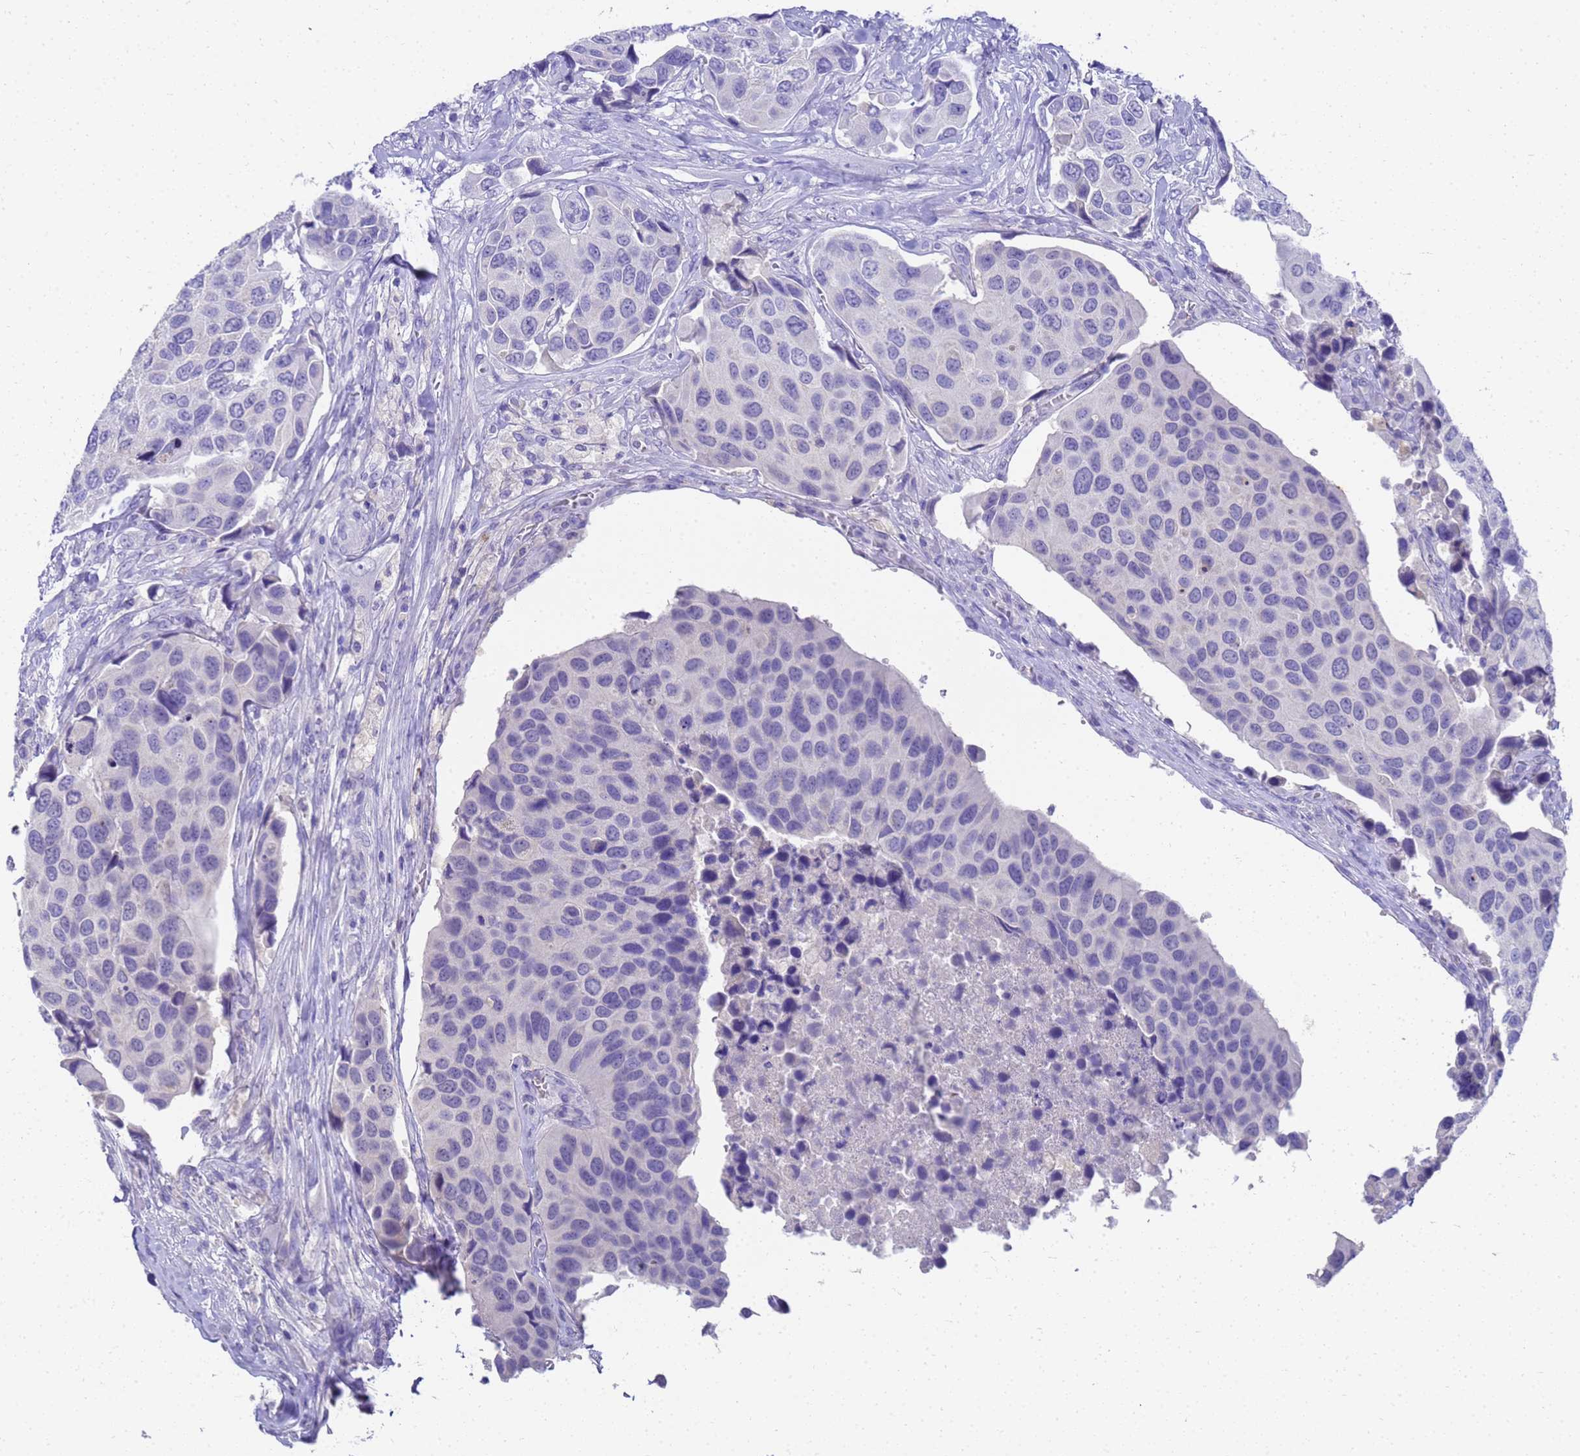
{"staining": {"intensity": "negative", "quantity": "none", "location": "none"}, "tissue": "urothelial cancer", "cell_type": "Tumor cells", "image_type": "cancer", "snomed": [{"axis": "morphology", "description": "Urothelial carcinoma, High grade"}, {"axis": "topography", "description": "Urinary bladder"}], "caption": "Tumor cells are negative for brown protein staining in urothelial cancer.", "gene": "MS4A13", "patient": {"sex": "male", "age": 74}}